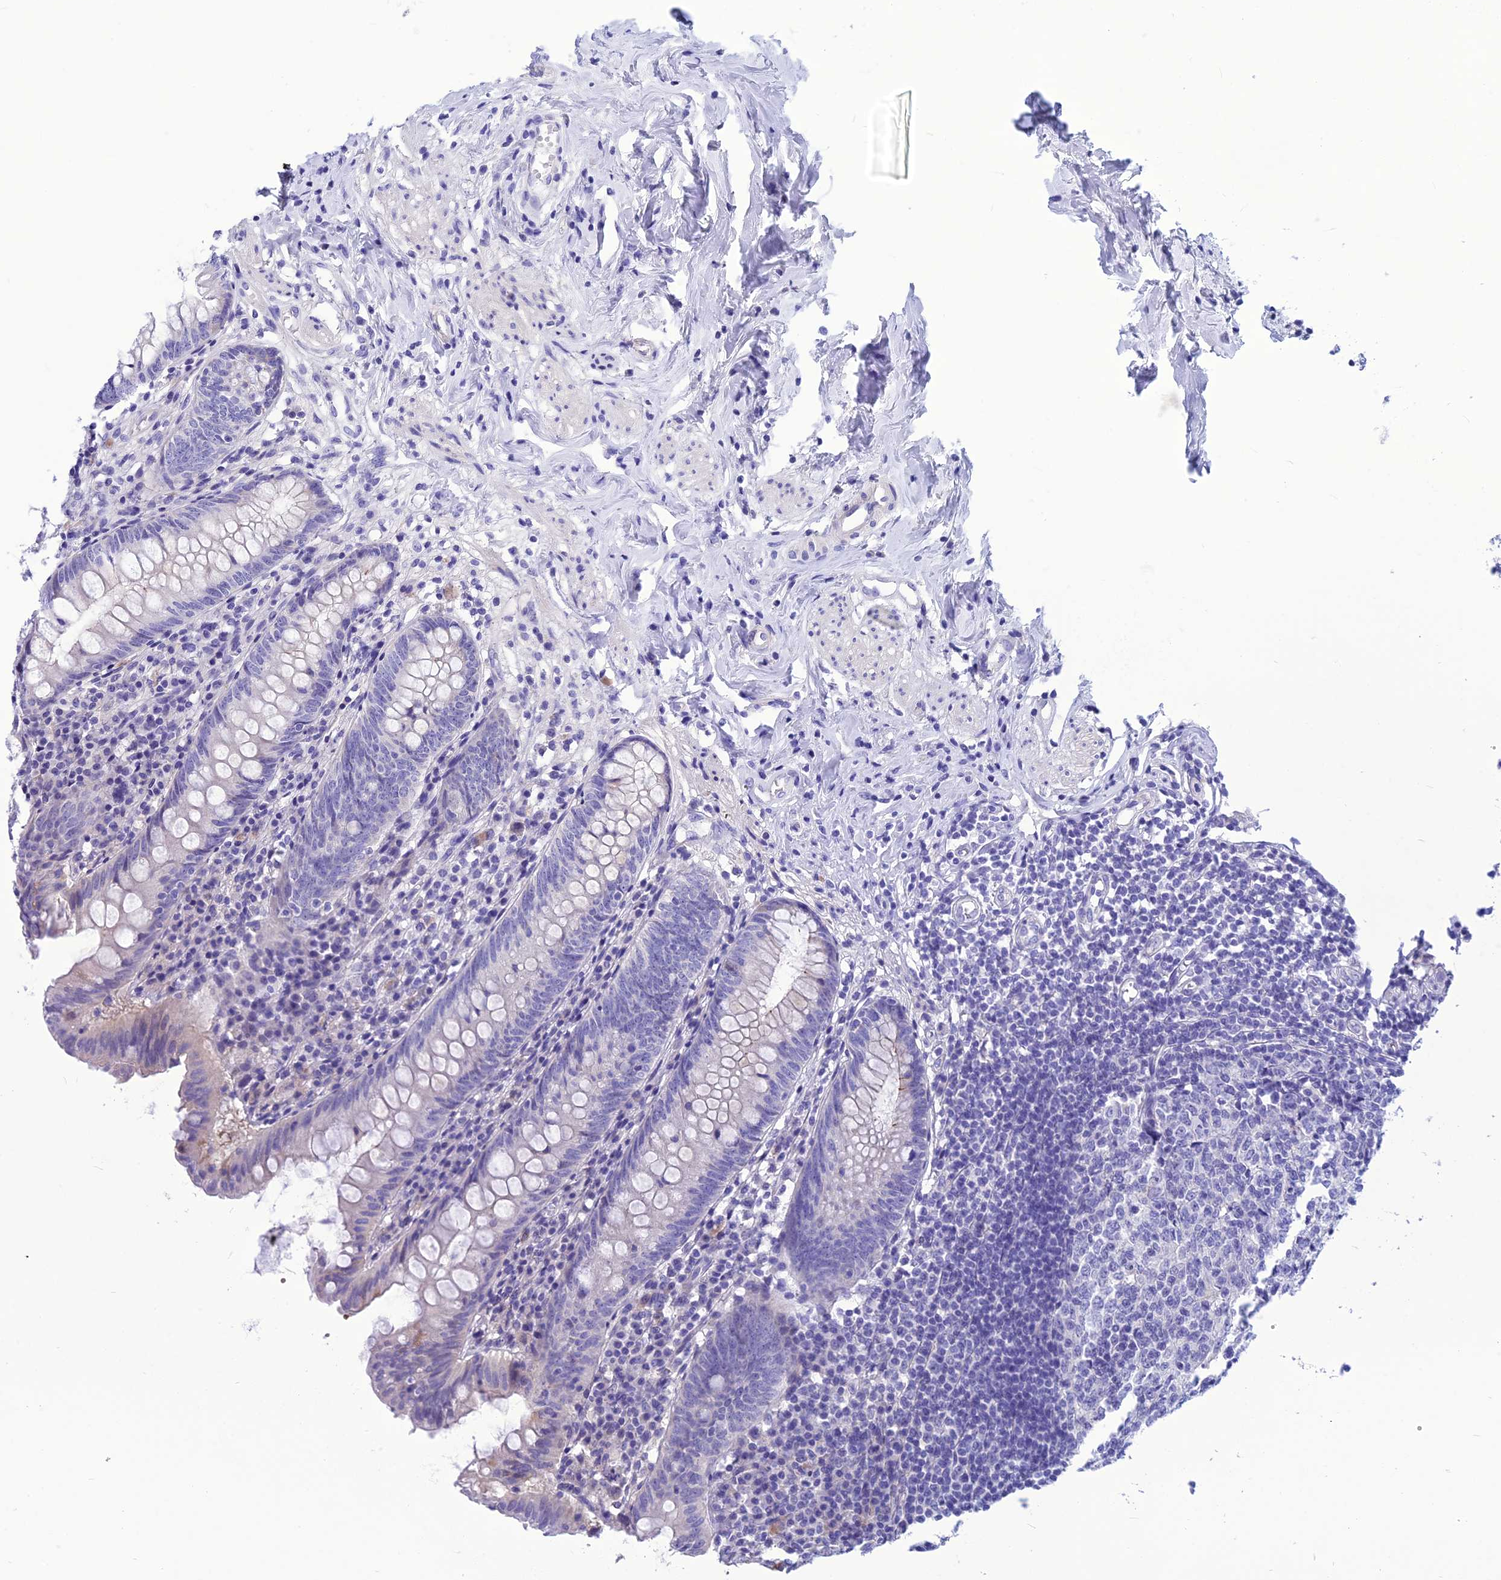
{"staining": {"intensity": "negative", "quantity": "none", "location": "none"}, "tissue": "appendix", "cell_type": "Glandular cells", "image_type": "normal", "snomed": [{"axis": "morphology", "description": "Normal tissue, NOS"}, {"axis": "topography", "description": "Appendix"}], "caption": "The histopathology image displays no staining of glandular cells in unremarkable appendix. The staining is performed using DAB brown chromogen with nuclei counter-stained in using hematoxylin.", "gene": "BBS2", "patient": {"sex": "female", "age": 54}}